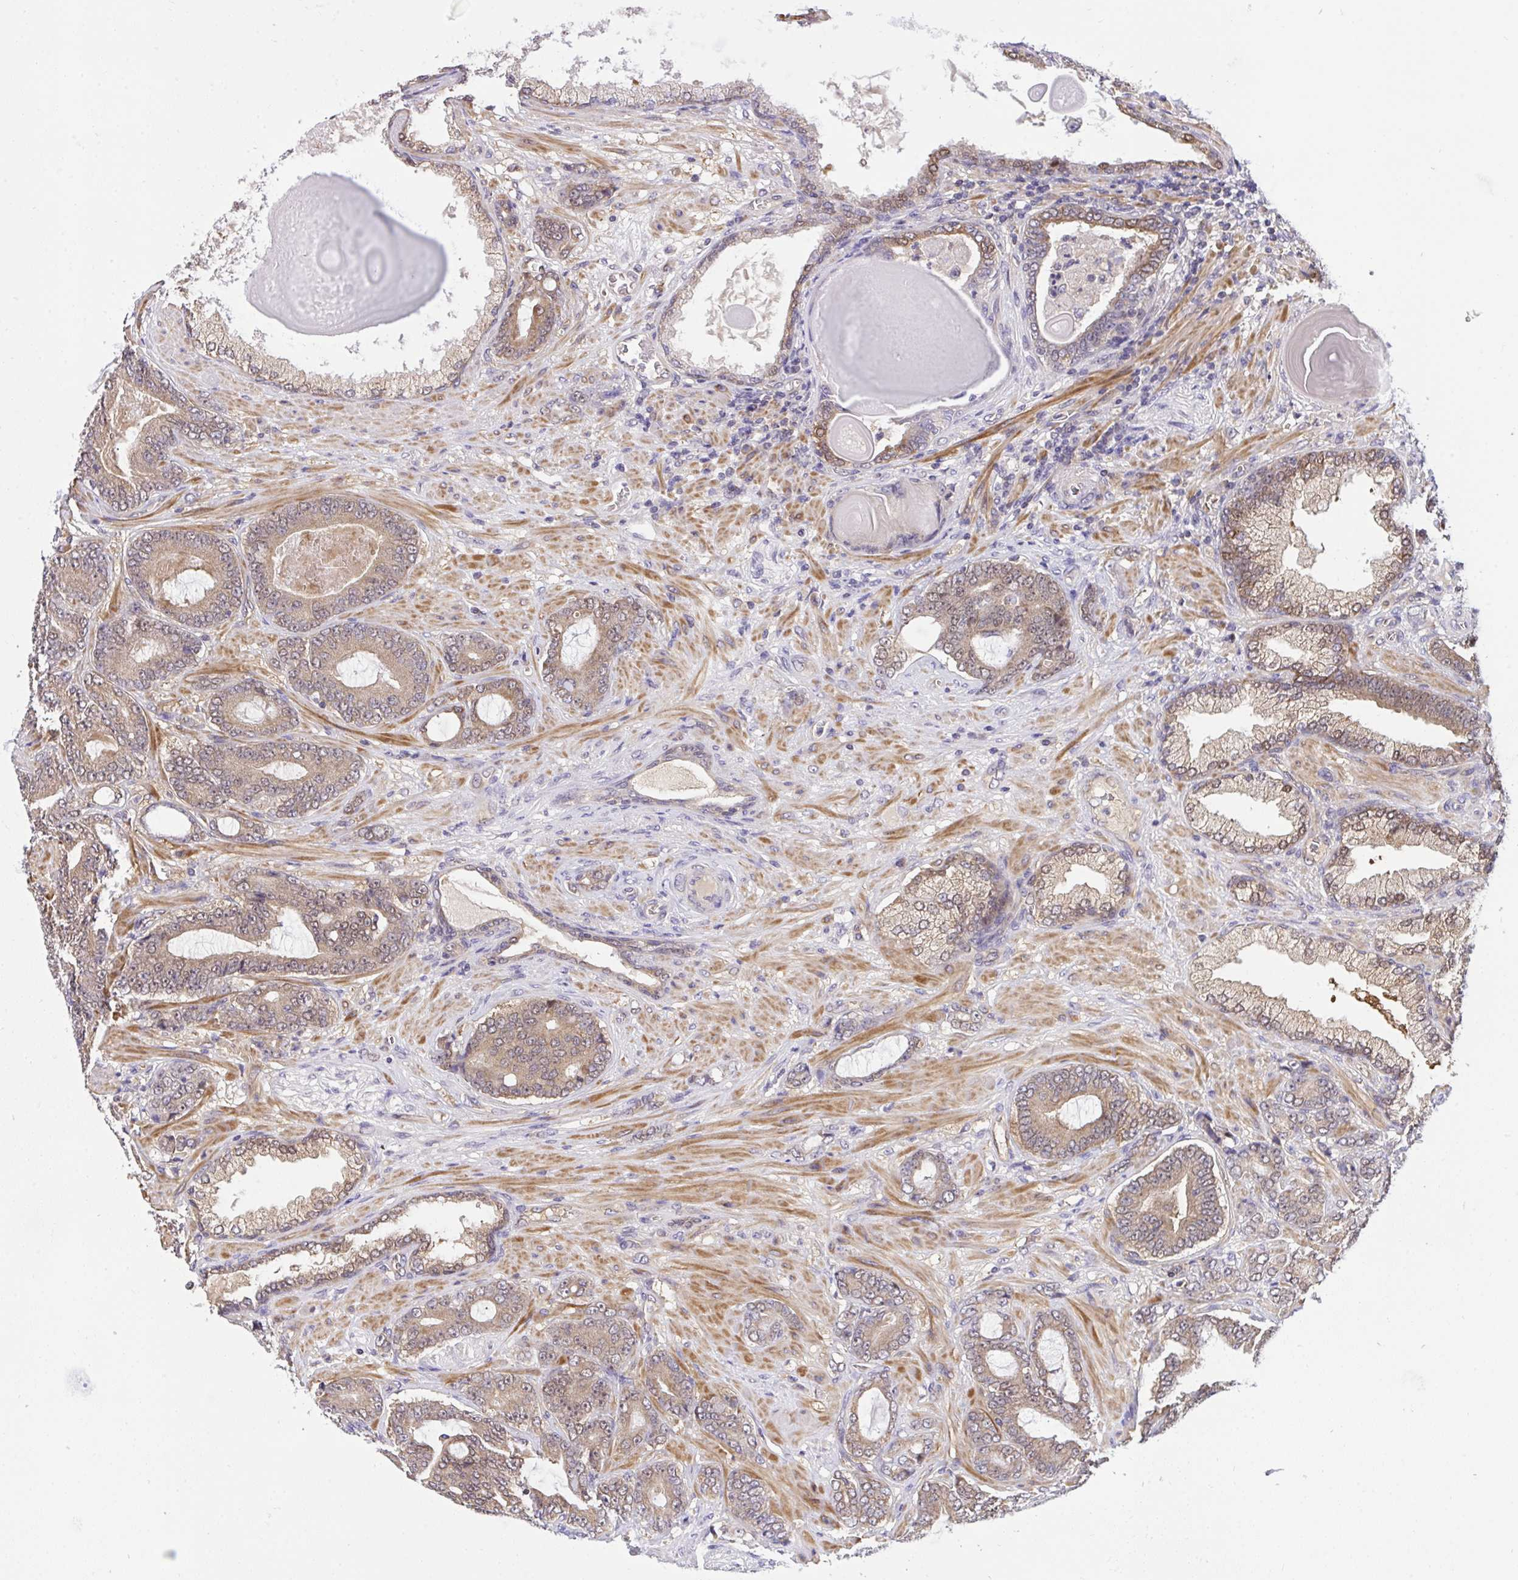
{"staining": {"intensity": "moderate", "quantity": ">75%", "location": "cytoplasmic/membranous,nuclear"}, "tissue": "prostate cancer", "cell_type": "Tumor cells", "image_type": "cancer", "snomed": [{"axis": "morphology", "description": "Adenocarcinoma, High grade"}, {"axis": "topography", "description": "Prostate"}], "caption": "Prostate cancer stained for a protein (brown) exhibits moderate cytoplasmic/membranous and nuclear positive staining in approximately >75% of tumor cells.", "gene": "C19orf54", "patient": {"sex": "male", "age": 62}}